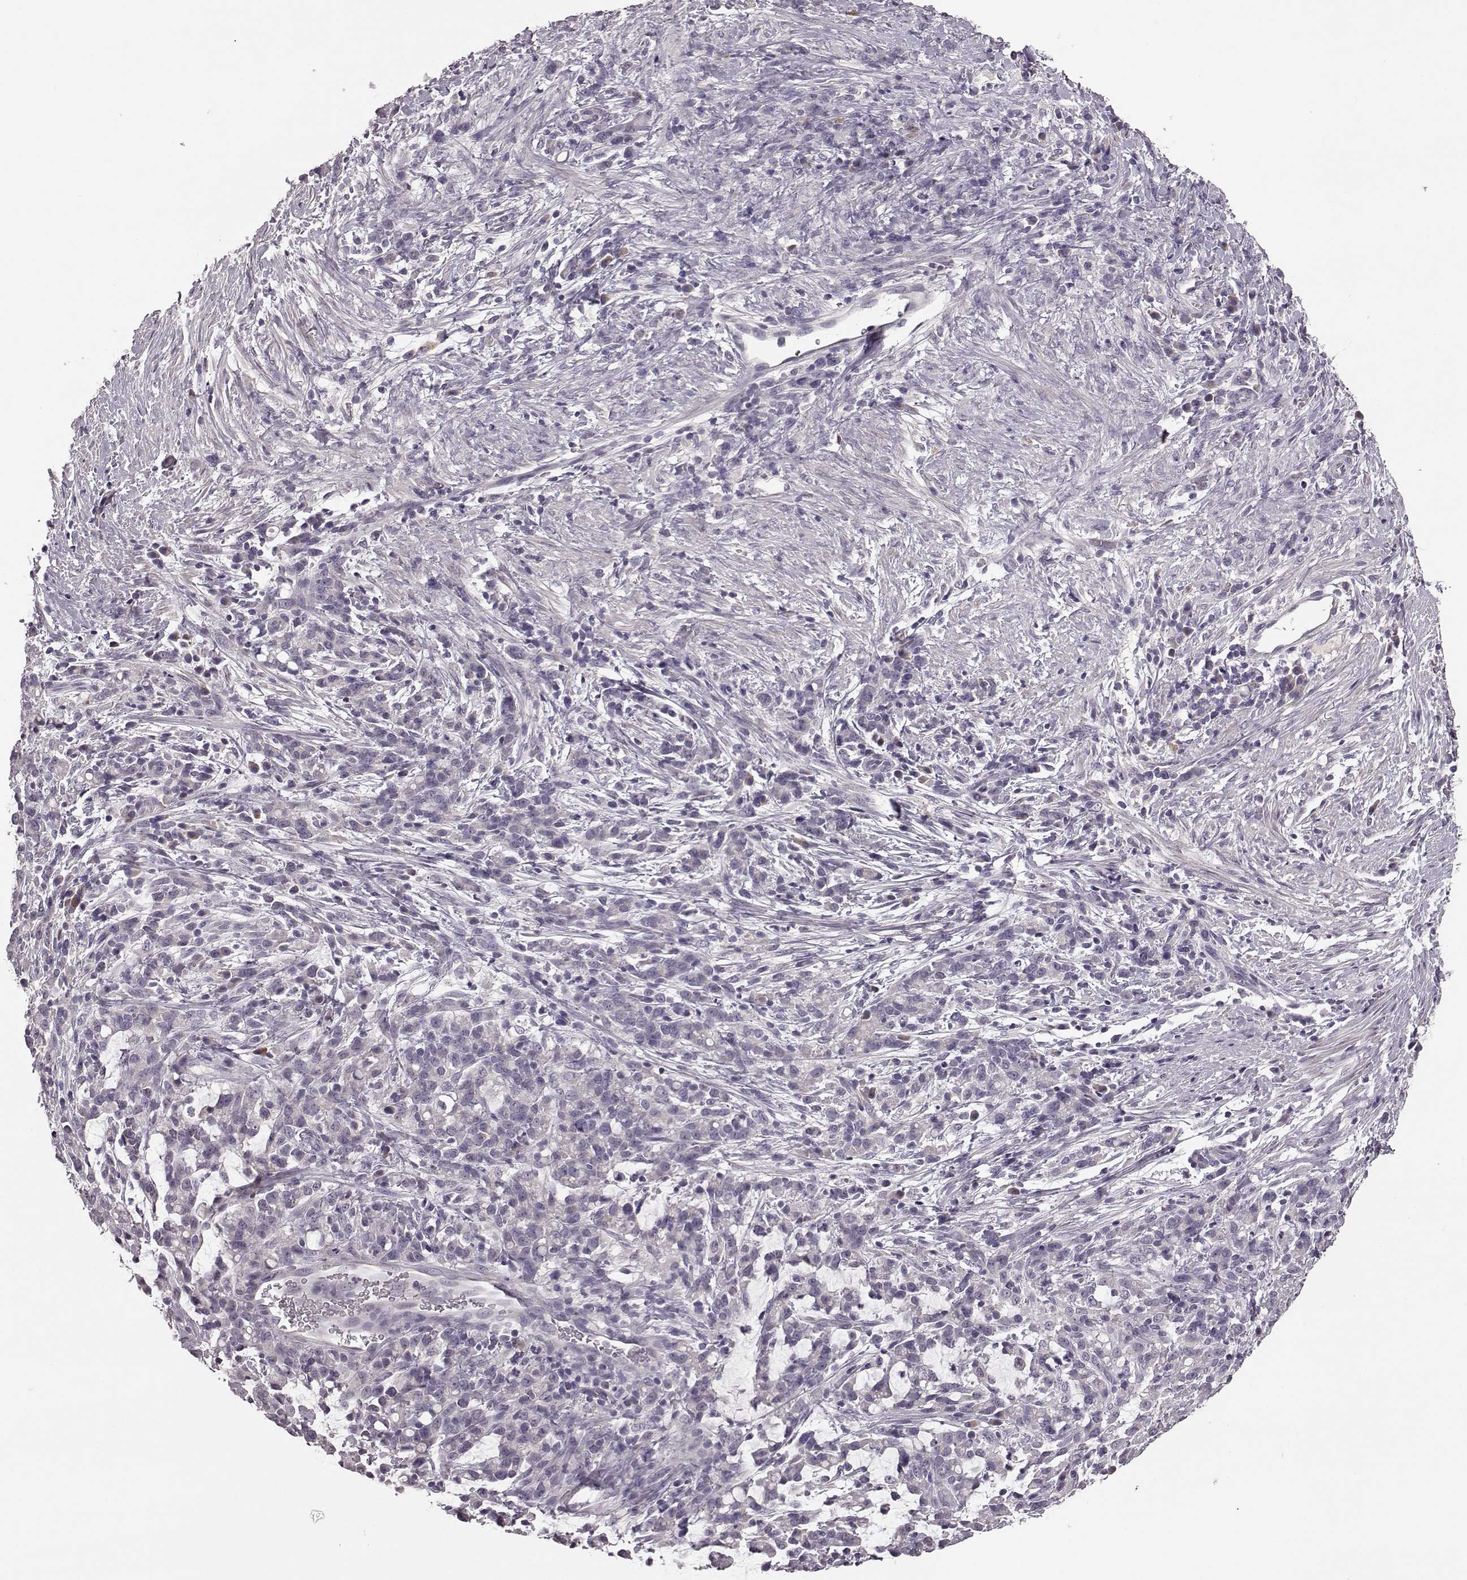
{"staining": {"intensity": "negative", "quantity": "none", "location": "none"}, "tissue": "stomach cancer", "cell_type": "Tumor cells", "image_type": "cancer", "snomed": [{"axis": "morphology", "description": "Adenocarcinoma, NOS"}, {"axis": "topography", "description": "Stomach"}], "caption": "Immunohistochemistry photomicrograph of stomach cancer stained for a protein (brown), which shows no expression in tumor cells. The staining is performed using DAB (3,3'-diaminobenzidine) brown chromogen with nuclei counter-stained in using hematoxylin.", "gene": "SLC52A3", "patient": {"sex": "female", "age": 57}}